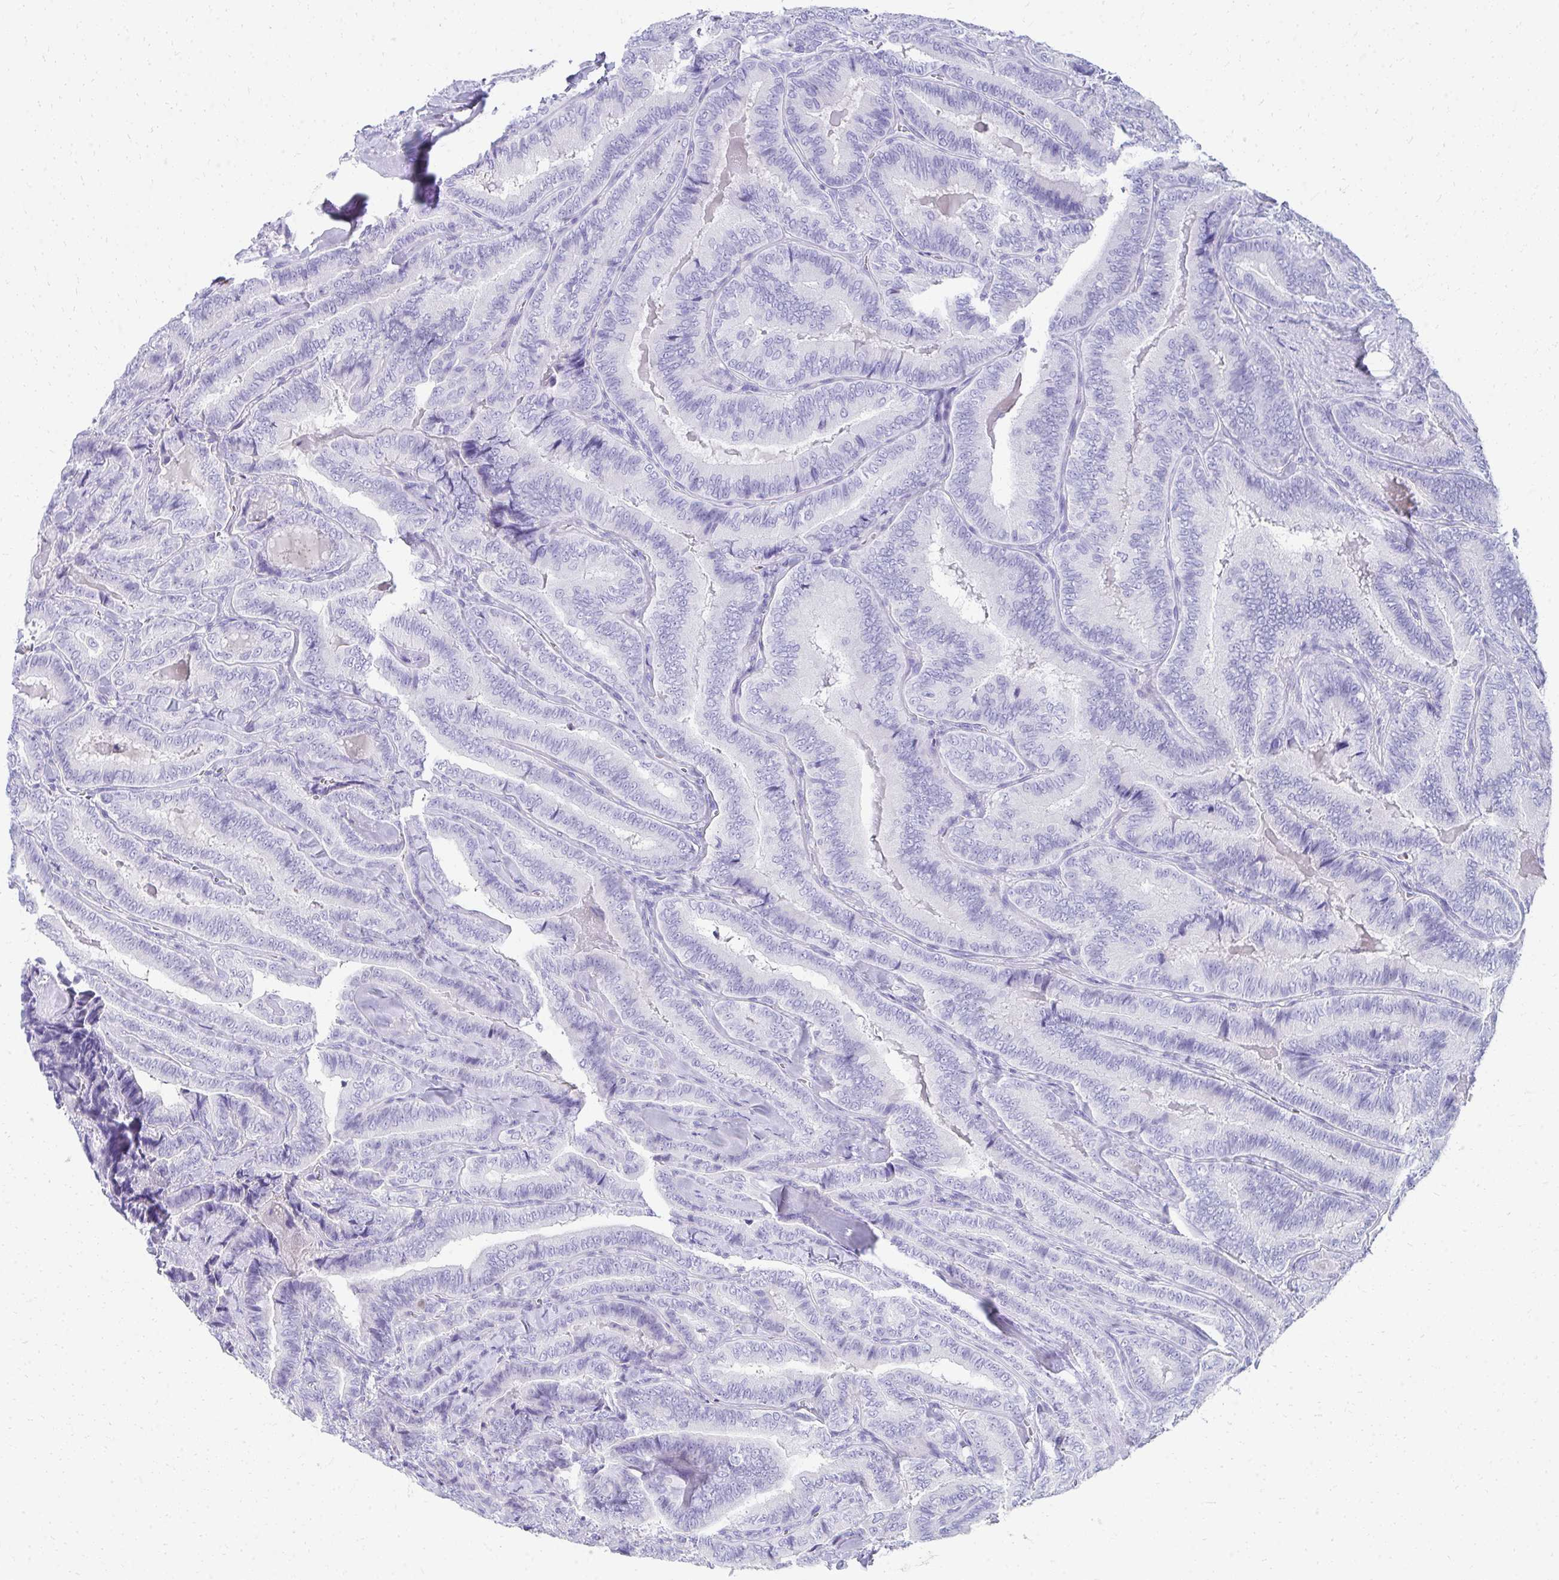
{"staining": {"intensity": "negative", "quantity": "none", "location": "none"}, "tissue": "thyroid cancer", "cell_type": "Tumor cells", "image_type": "cancer", "snomed": [{"axis": "morphology", "description": "Papillary adenocarcinoma, NOS"}, {"axis": "topography", "description": "Thyroid gland"}], "caption": "Immunohistochemical staining of human thyroid cancer (papillary adenocarcinoma) demonstrates no significant staining in tumor cells.", "gene": "SEC14L3", "patient": {"sex": "male", "age": 61}}